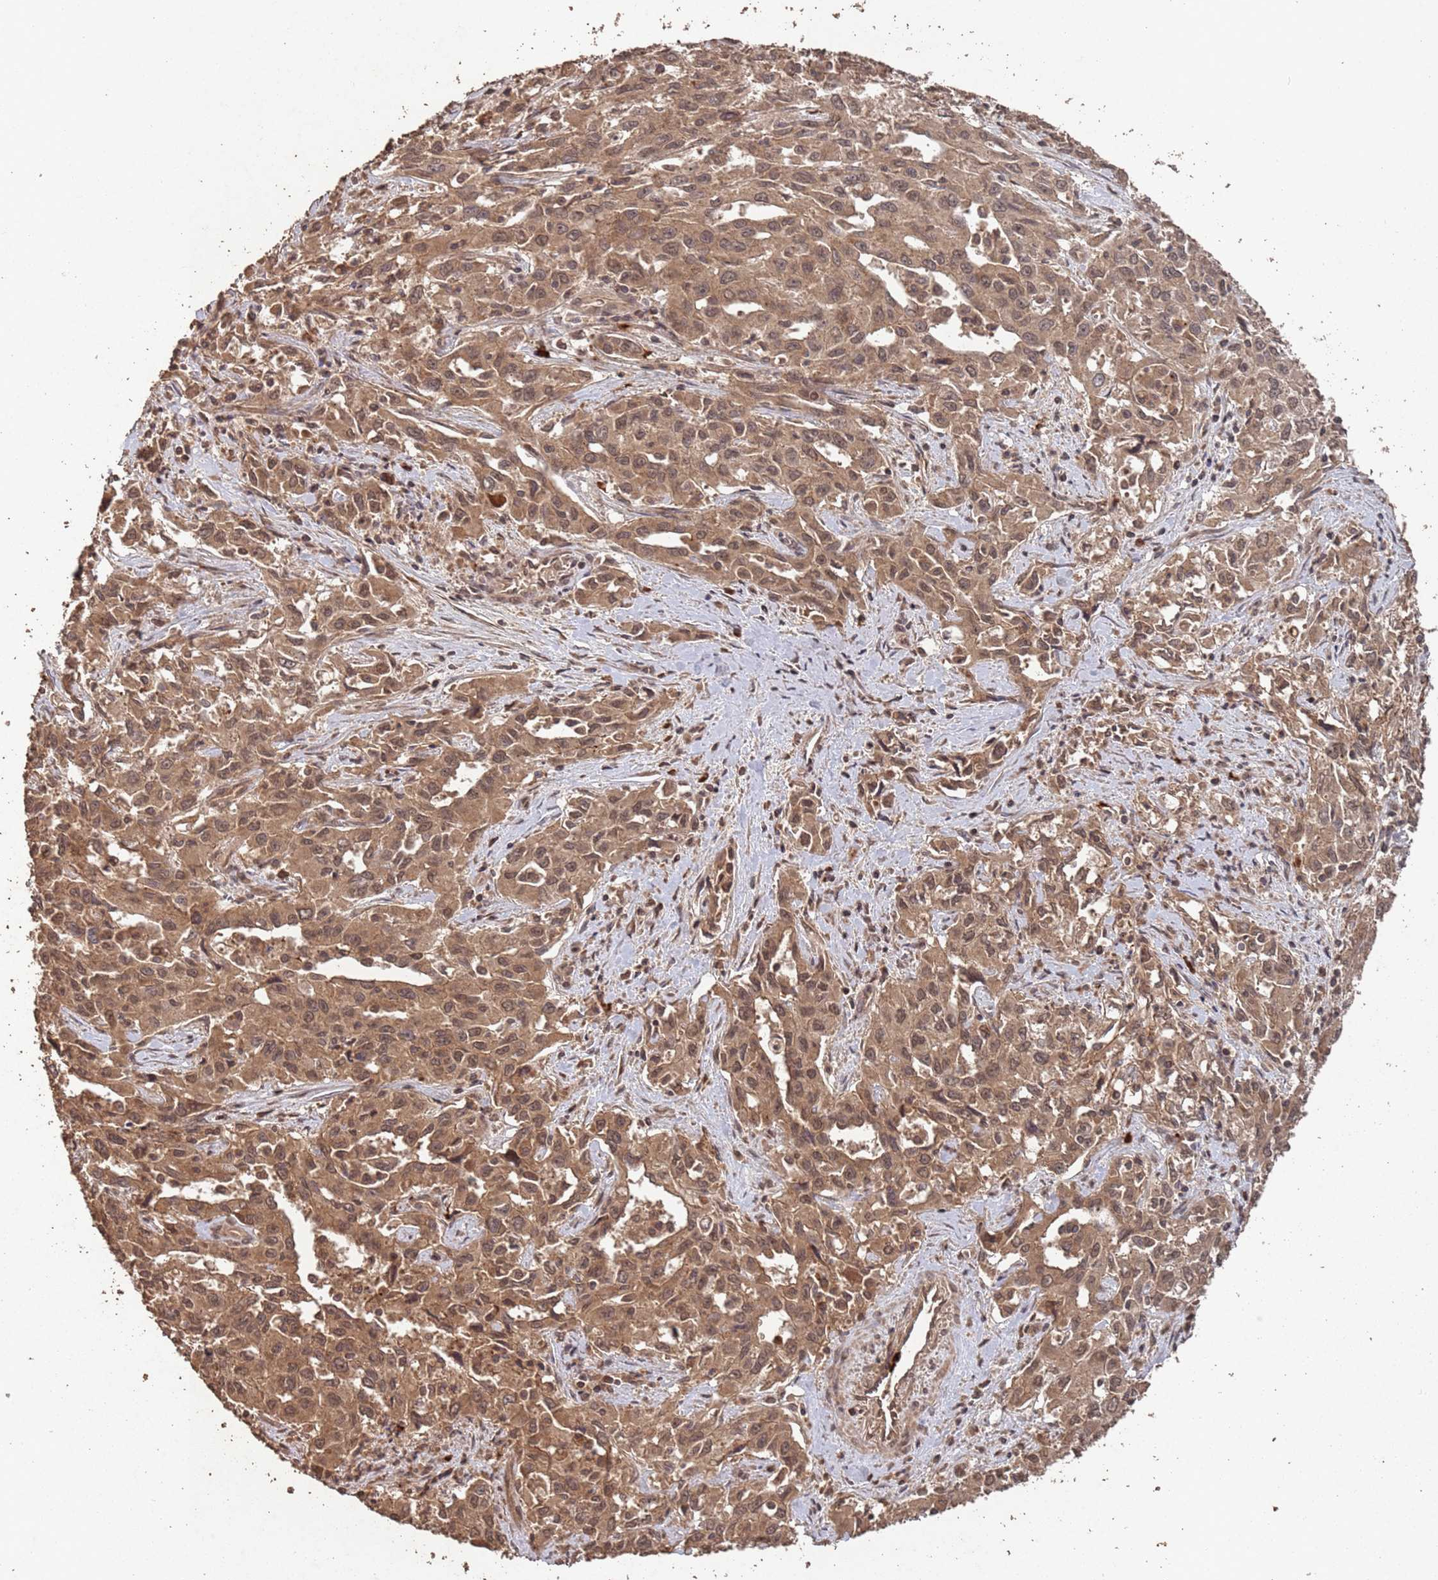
{"staining": {"intensity": "moderate", "quantity": ">75%", "location": "cytoplasmic/membranous,nuclear"}, "tissue": "liver cancer", "cell_type": "Tumor cells", "image_type": "cancer", "snomed": [{"axis": "morphology", "description": "Carcinoma, Hepatocellular, NOS"}, {"axis": "topography", "description": "Liver"}], "caption": "Protein staining by immunohistochemistry (IHC) reveals moderate cytoplasmic/membranous and nuclear positivity in about >75% of tumor cells in liver cancer.", "gene": "FRAT1", "patient": {"sex": "male", "age": 63}}